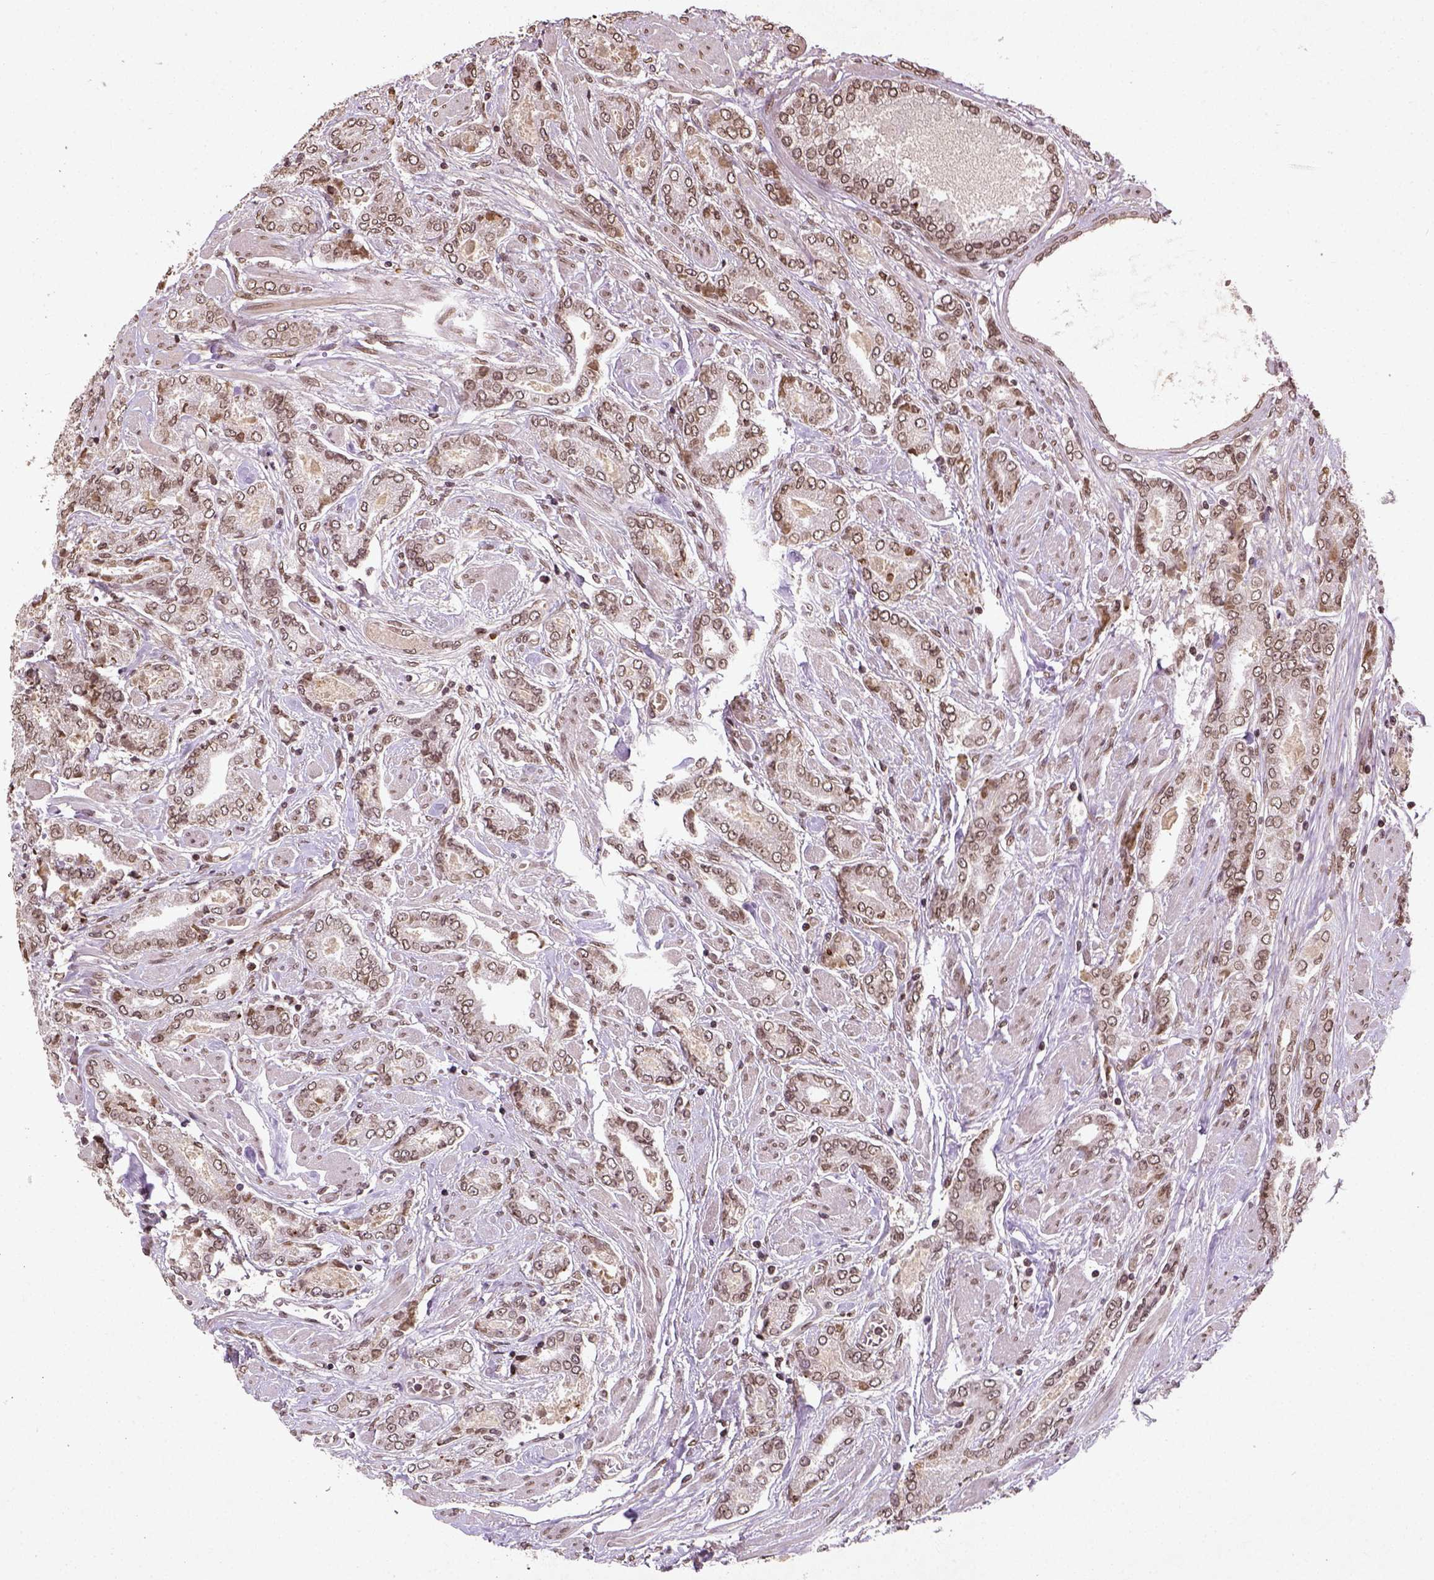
{"staining": {"intensity": "moderate", "quantity": ">75%", "location": "nuclear"}, "tissue": "prostate cancer", "cell_type": "Tumor cells", "image_type": "cancer", "snomed": [{"axis": "morphology", "description": "Adenocarcinoma, NOS"}, {"axis": "topography", "description": "Prostate"}], "caption": "This image displays immunohistochemistry (IHC) staining of prostate cancer (adenocarcinoma), with medium moderate nuclear expression in about >75% of tumor cells.", "gene": "BANF1", "patient": {"sex": "male", "age": 64}}